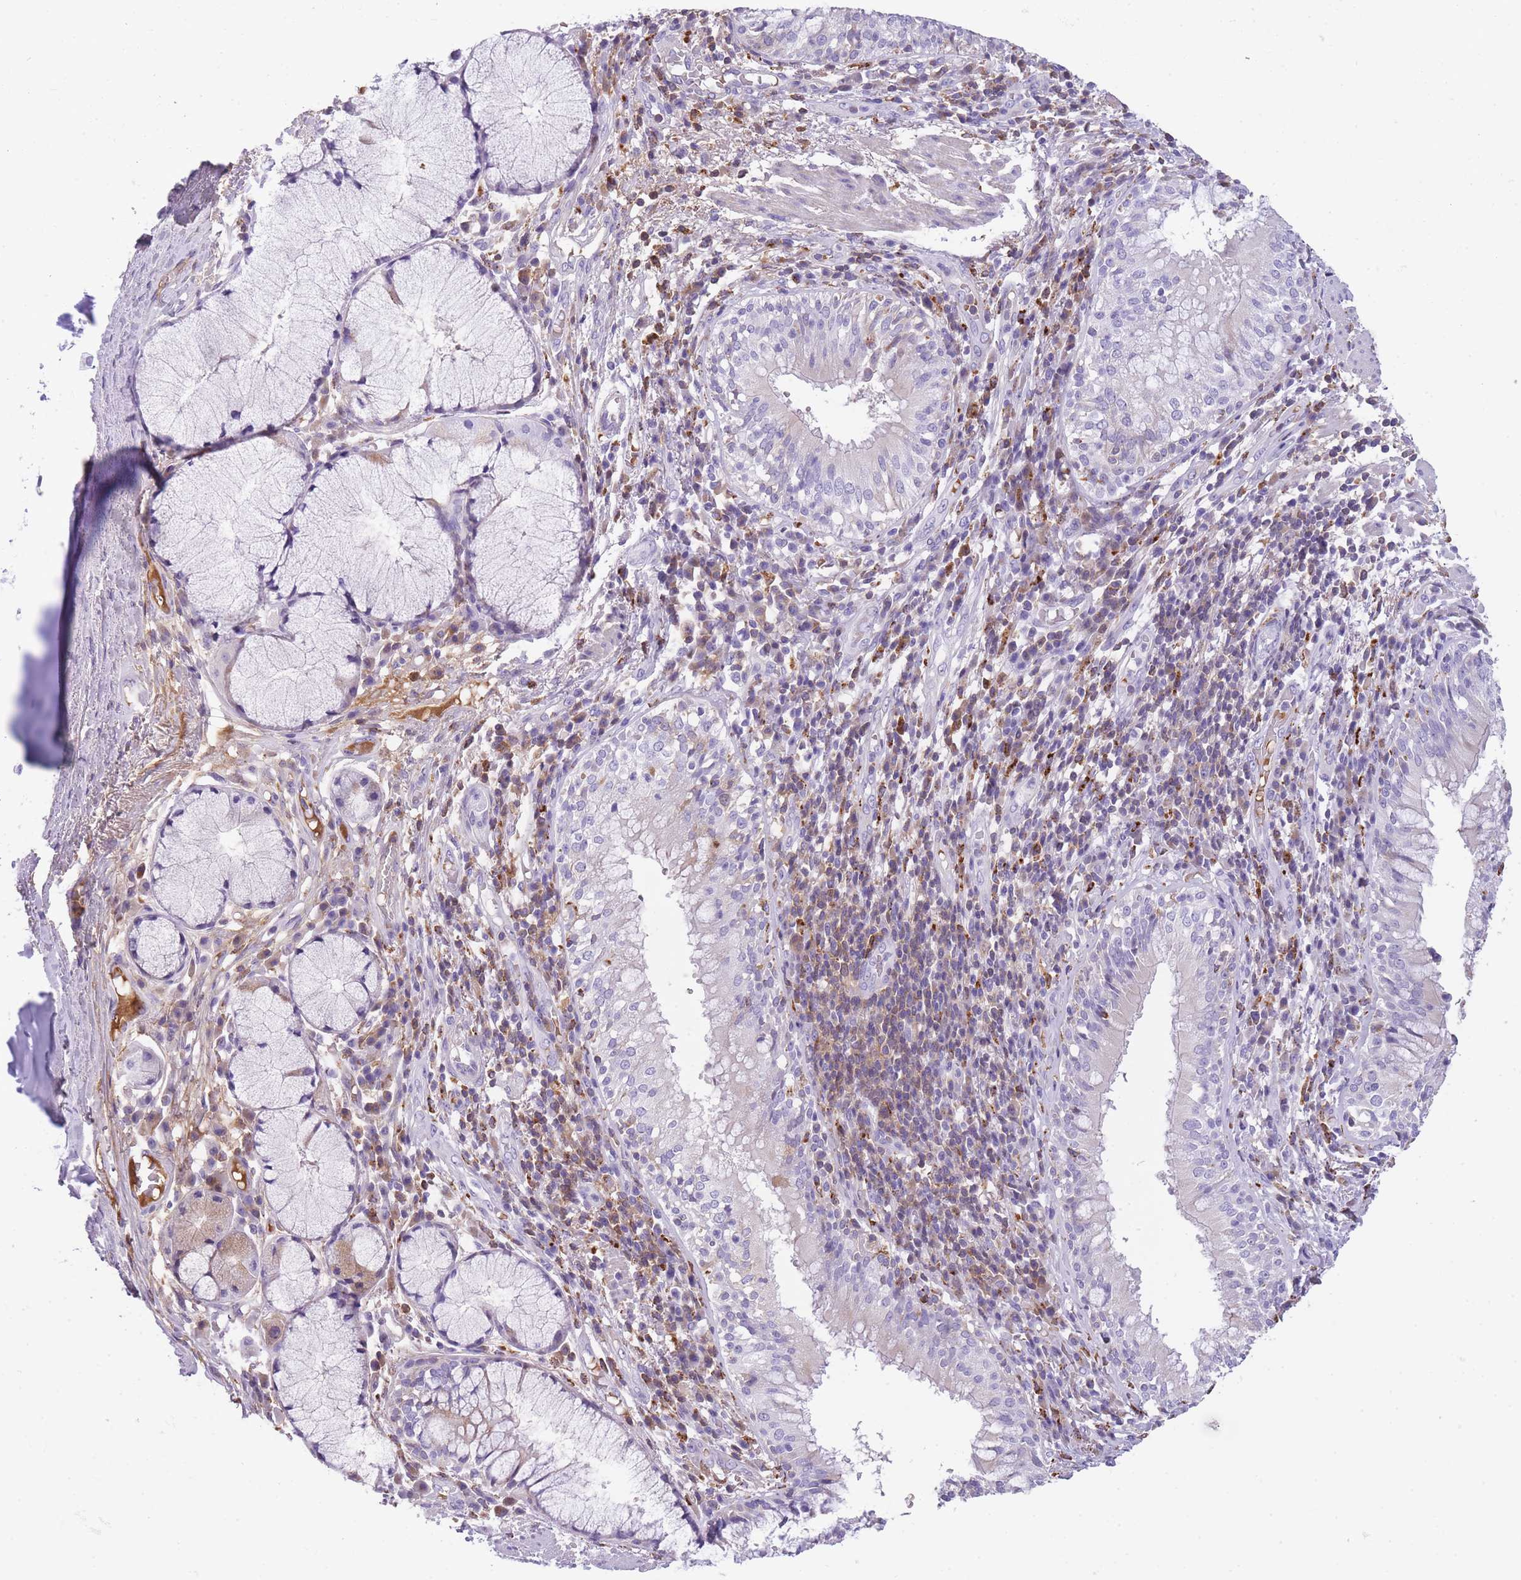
{"staining": {"intensity": "negative", "quantity": "none", "location": "none"}, "tissue": "soft tissue", "cell_type": "Chondrocytes", "image_type": "normal", "snomed": [{"axis": "morphology", "description": "Normal tissue, NOS"}, {"axis": "topography", "description": "Cartilage tissue"}, {"axis": "topography", "description": "Bronchus"}], "caption": "DAB (3,3'-diaminobenzidine) immunohistochemical staining of benign soft tissue demonstrates no significant staining in chondrocytes.", "gene": "GNAT1", "patient": {"sex": "male", "age": 56}}